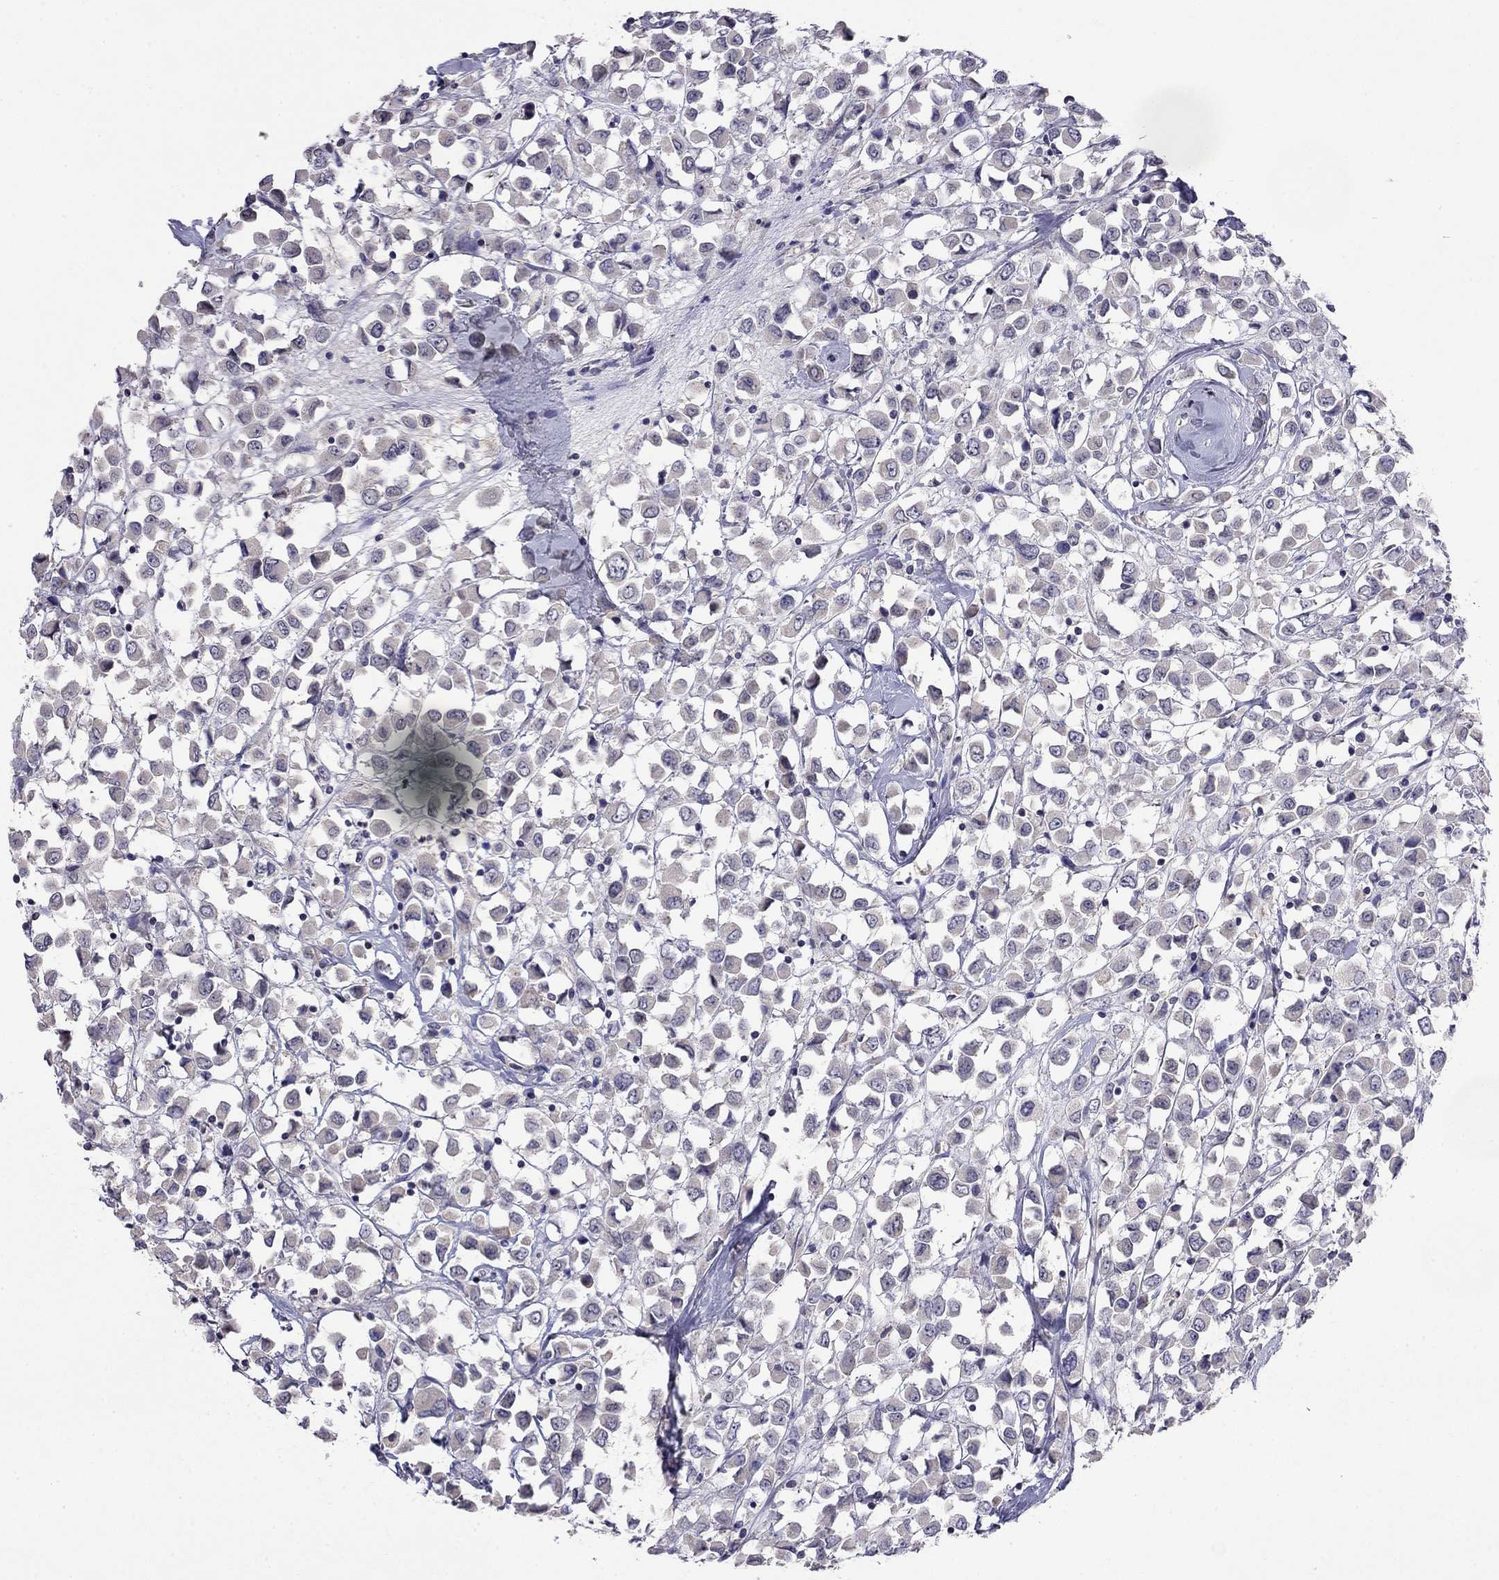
{"staining": {"intensity": "weak", "quantity": "<25%", "location": "cytoplasmic/membranous"}, "tissue": "breast cancer", "cell_type": "Tumor cells", "image_type": "cancer", "snomed": [{"axis": "morphology", "description": "Duct carcinoma"}, {"axis": "topography", "description": "Breast"}], "caption": "Human breast cancer stained for a protein using immunohistochemistry (IHC) displays no staining in tumor cells.", "gene": "WNK3", "patient": {"sex": "female", "age": 61}}